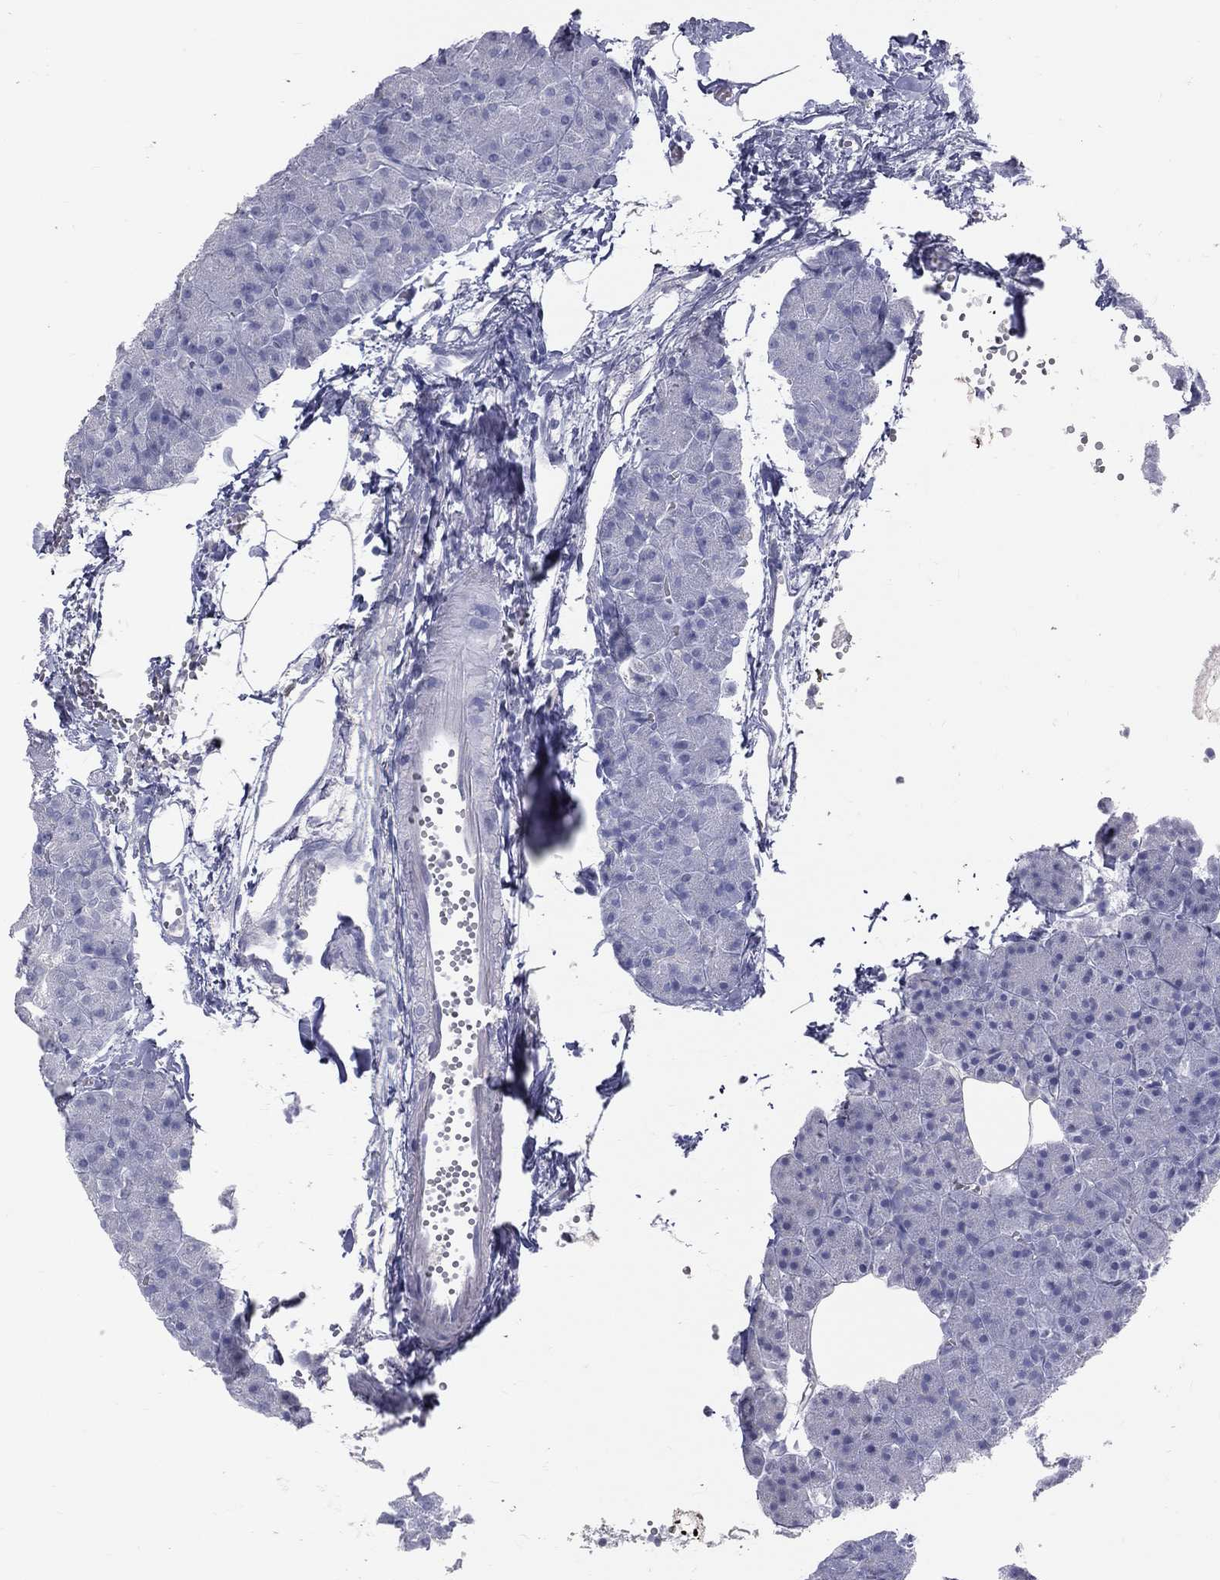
{"staining": {"intensity": "negative", "quantity": "none", "location": "none"}, "tissue": "pancreas", "cell_type": "Exocrine glandular cells", "image_type": "normal", "snomed": [{"axis": "morphology", "description": "Normal tissue, NOS"}, {"axis": "topography", "description": "Pancreas"}], "caption": "Immunohistochemical staining of normal pancreas shows no significant expression in exocrine glandular cells. The staining was performed using DAB (3,3'-diaminobenzidine) to visualize the protein expression in brown, while the nuclei were stained in blue with hematoxylin (Magnification: 20x).", "gene": "TFPI2", "patient": {"sex": "male", "age": 61}}